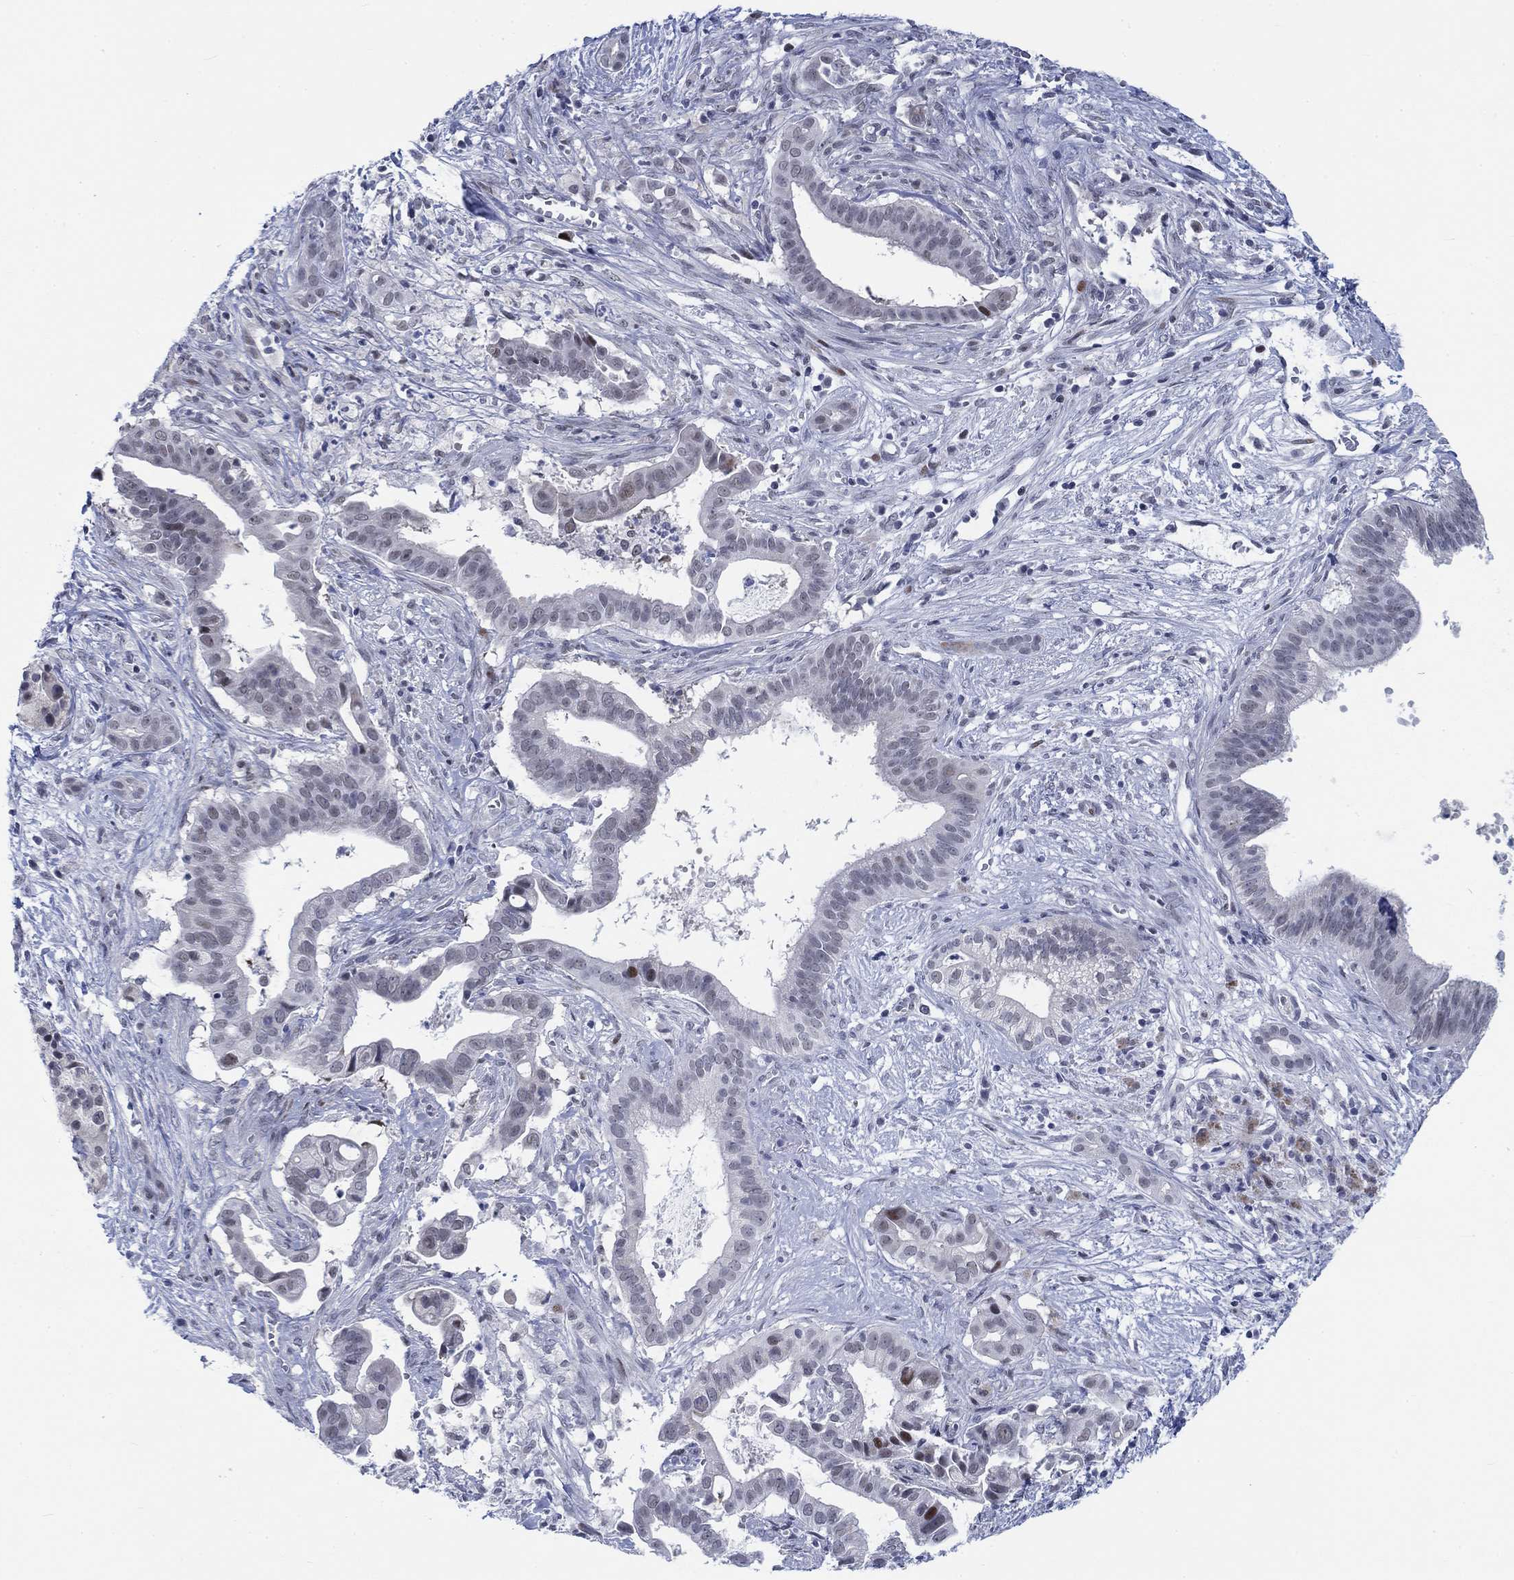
{"staining": {"intensity": "weak", "quantity": "<25%", "location": "nuclear"}, "tissue": "pancreatic cancer", "cell_type": "Tumor cells", "image_type": "cancer", "snomed": [{"axis": "morphology", "description": "Adenocarcinoma, NOS"}, {"axis": "topography", "description": "Pancreas"}], "caption": "An image of human adenocarcinoma (pancreatic) is negative for staining in tumor cells.", "gene": "NEU3", "patient": {"sex": "male", "age": 61}}